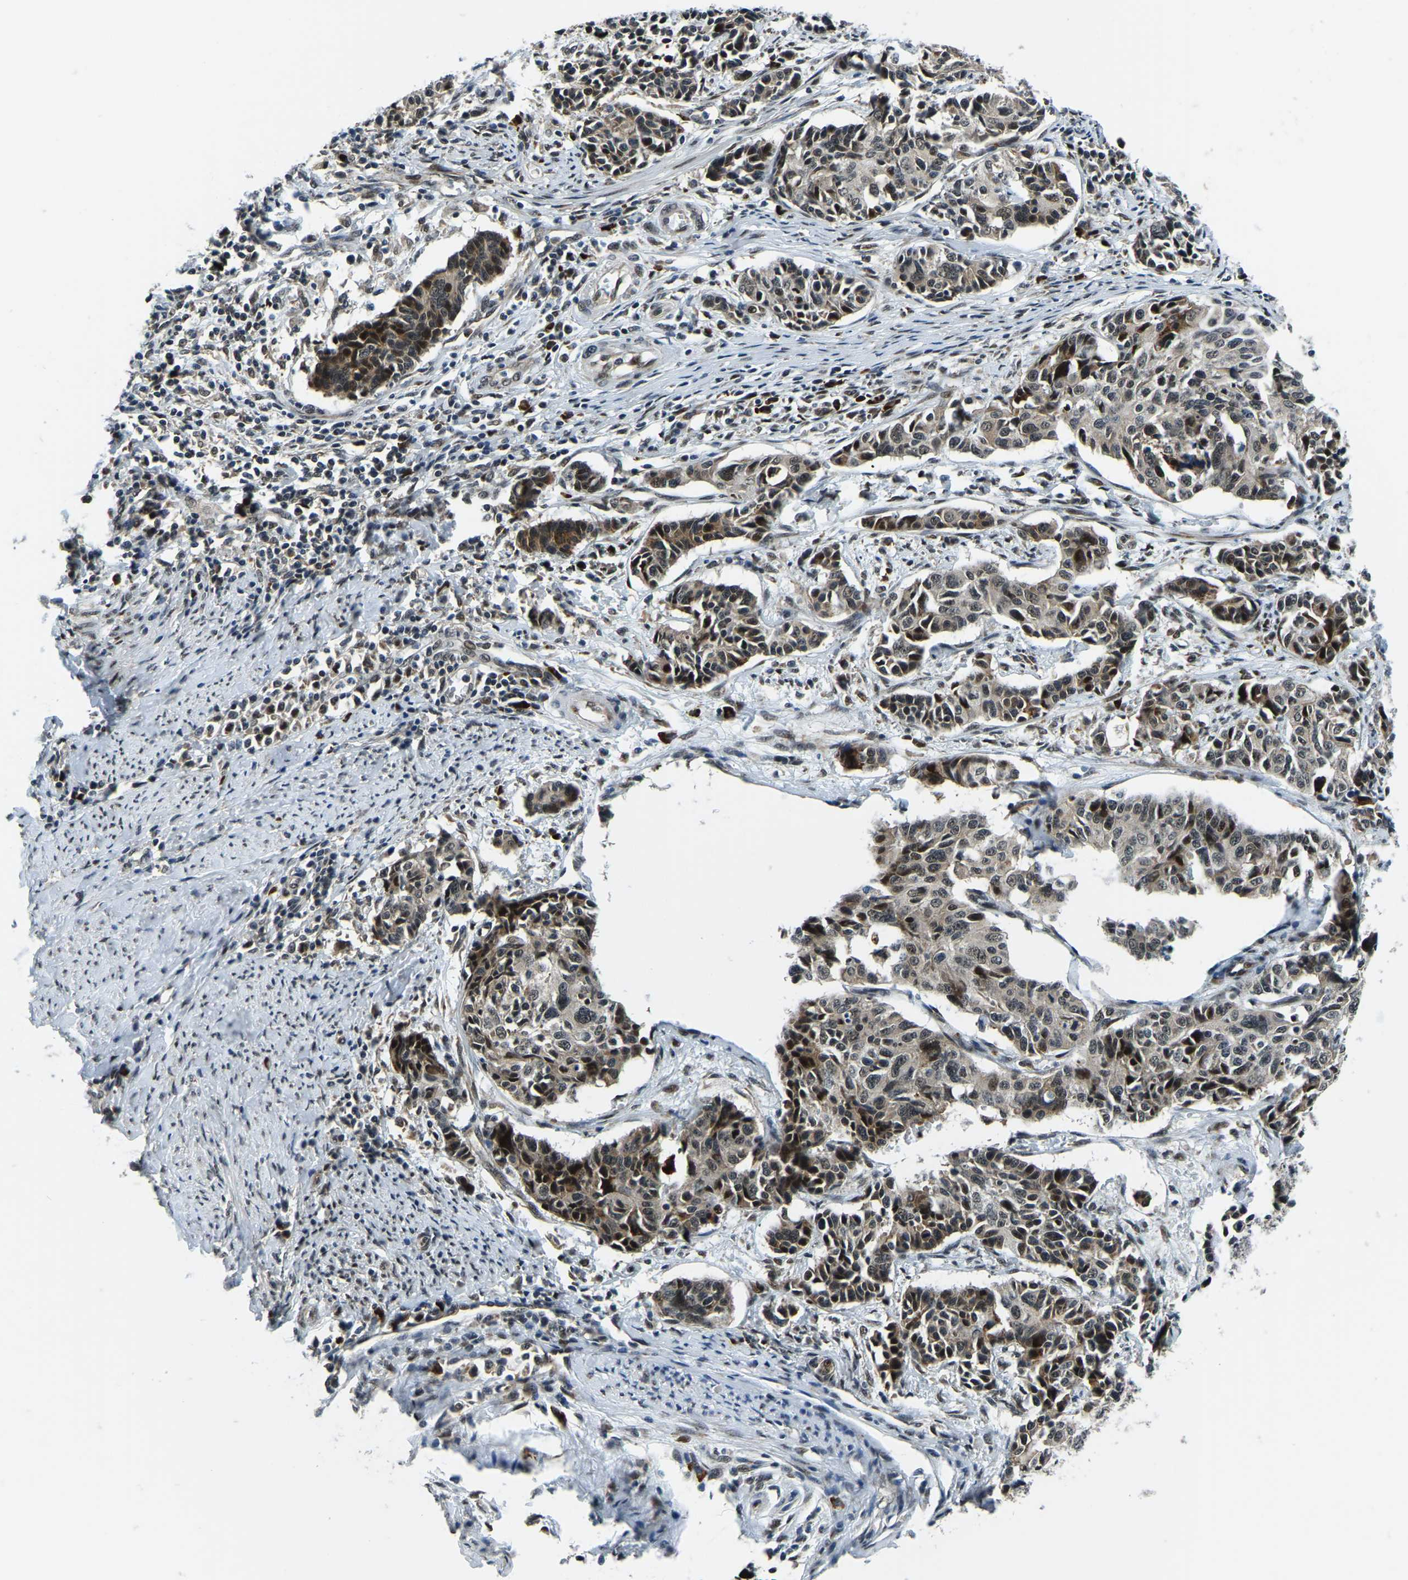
{"staining": {"intensity": "strong", "quantity": "25%-75%", "location": "cytoplasmic/membranous,nuclear"}, "tissue": "cervical cancer", "cell_type": "Tumor cells", "image_type": "cancer", "snomed": [{"axis": "morphology", "description": "Normal tissue, NOS"}, {"axis": "morphology", "description": "Squamous cell carcinoma, NOS"}, {"axis": "topography", "description": "Cervix"}], "caption": "Immunohistochemical staining of human cervical cancer displays high levels of strong cytoplasmic/membranous and nuclear protein staining in about 25%-75% of tumor cells.", "gene": "ING2", "patient": {"sex": "female", "age": 35}}